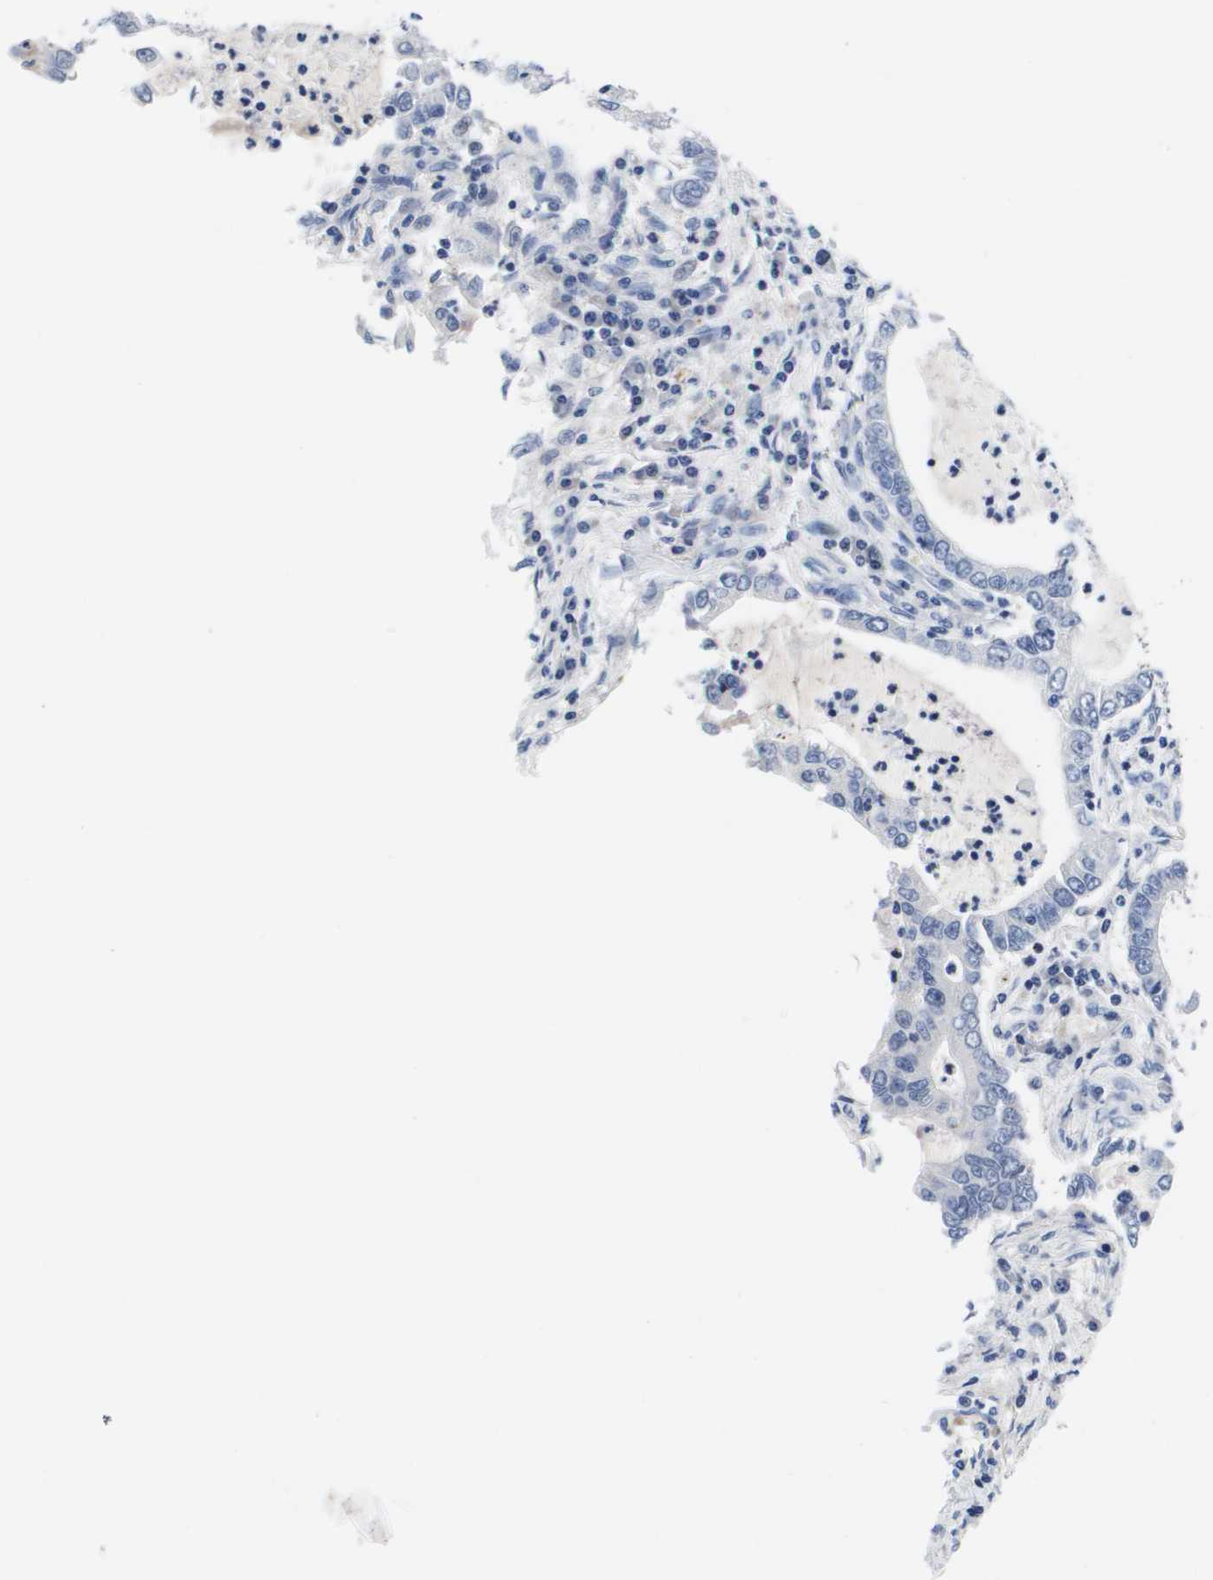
{"staining": {"intensity": "negative", "quantity": "none", "location": "none"}, "tissue": "lung cancer", "cell_type": "Tumor cells", "image_type": "cancer", "snomed": [{"axis": "morphology", "description": "Adenocarcinoma, NOS"}, {"axis": "topography", "description": "Lung"}], "caption": "Histopathology image shows no significant protein expression in tumor cells of lung adenocarcinoma. The staining was performed using DAB to visualize the protein expression in brown, while the nuclei were stained in blue with hematoxylin (Magnification: 20x).", "gene": "HMOX1", "patient": {"sex": "female", "age": 51}}